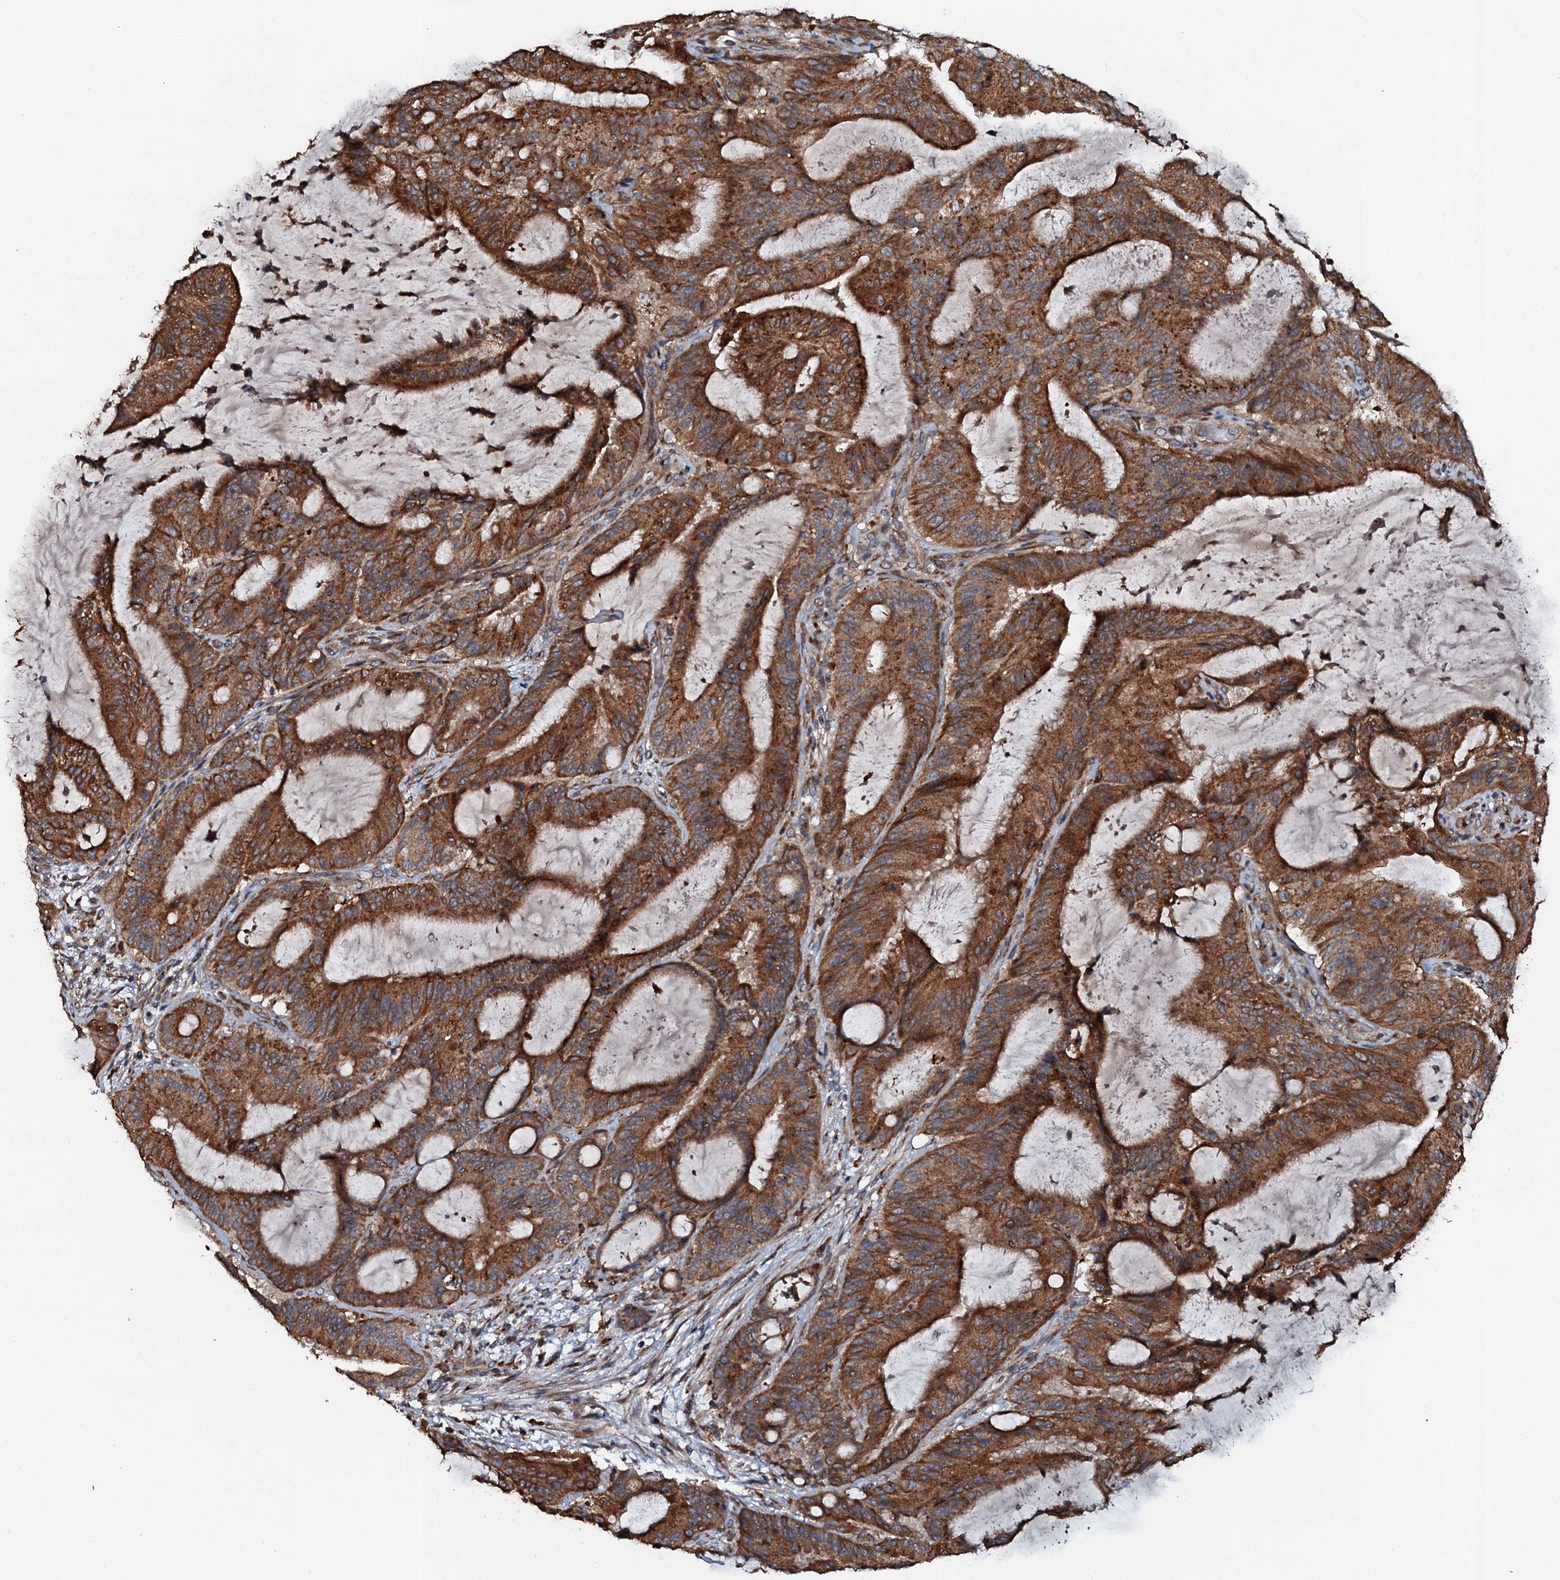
{"staining": {"intensity": "strong", "quantity": ">75%", "location": "cytoplasmic/membranous"}, "tissue": "liver cancer", "cell_type": "Tumor cells", "image_type": "cancer", "snomed": [{"axis": "morphology", "description": "Normal tissue, NOS"}, {"axis": "morphology", "description": "Cholangiocarcinoma"}, {"axis": "topography", "description": "Liver"}, {"axis": "topography", "description": "Peripheral nerve tissue"}], "caption": "The immunohistochemical stain highlights strong cytoplasmic/membranous positivity in tumor cells of liver cholangiocarcinoma tissue. The staining was performed using DAB (3,3'-diaminobenzidine), with brown indicating positive protein expression. Nuclei are stained blue with hematoxylin.", "gene": "GLCE", "patient": {"sex": "female", "age": 73}}